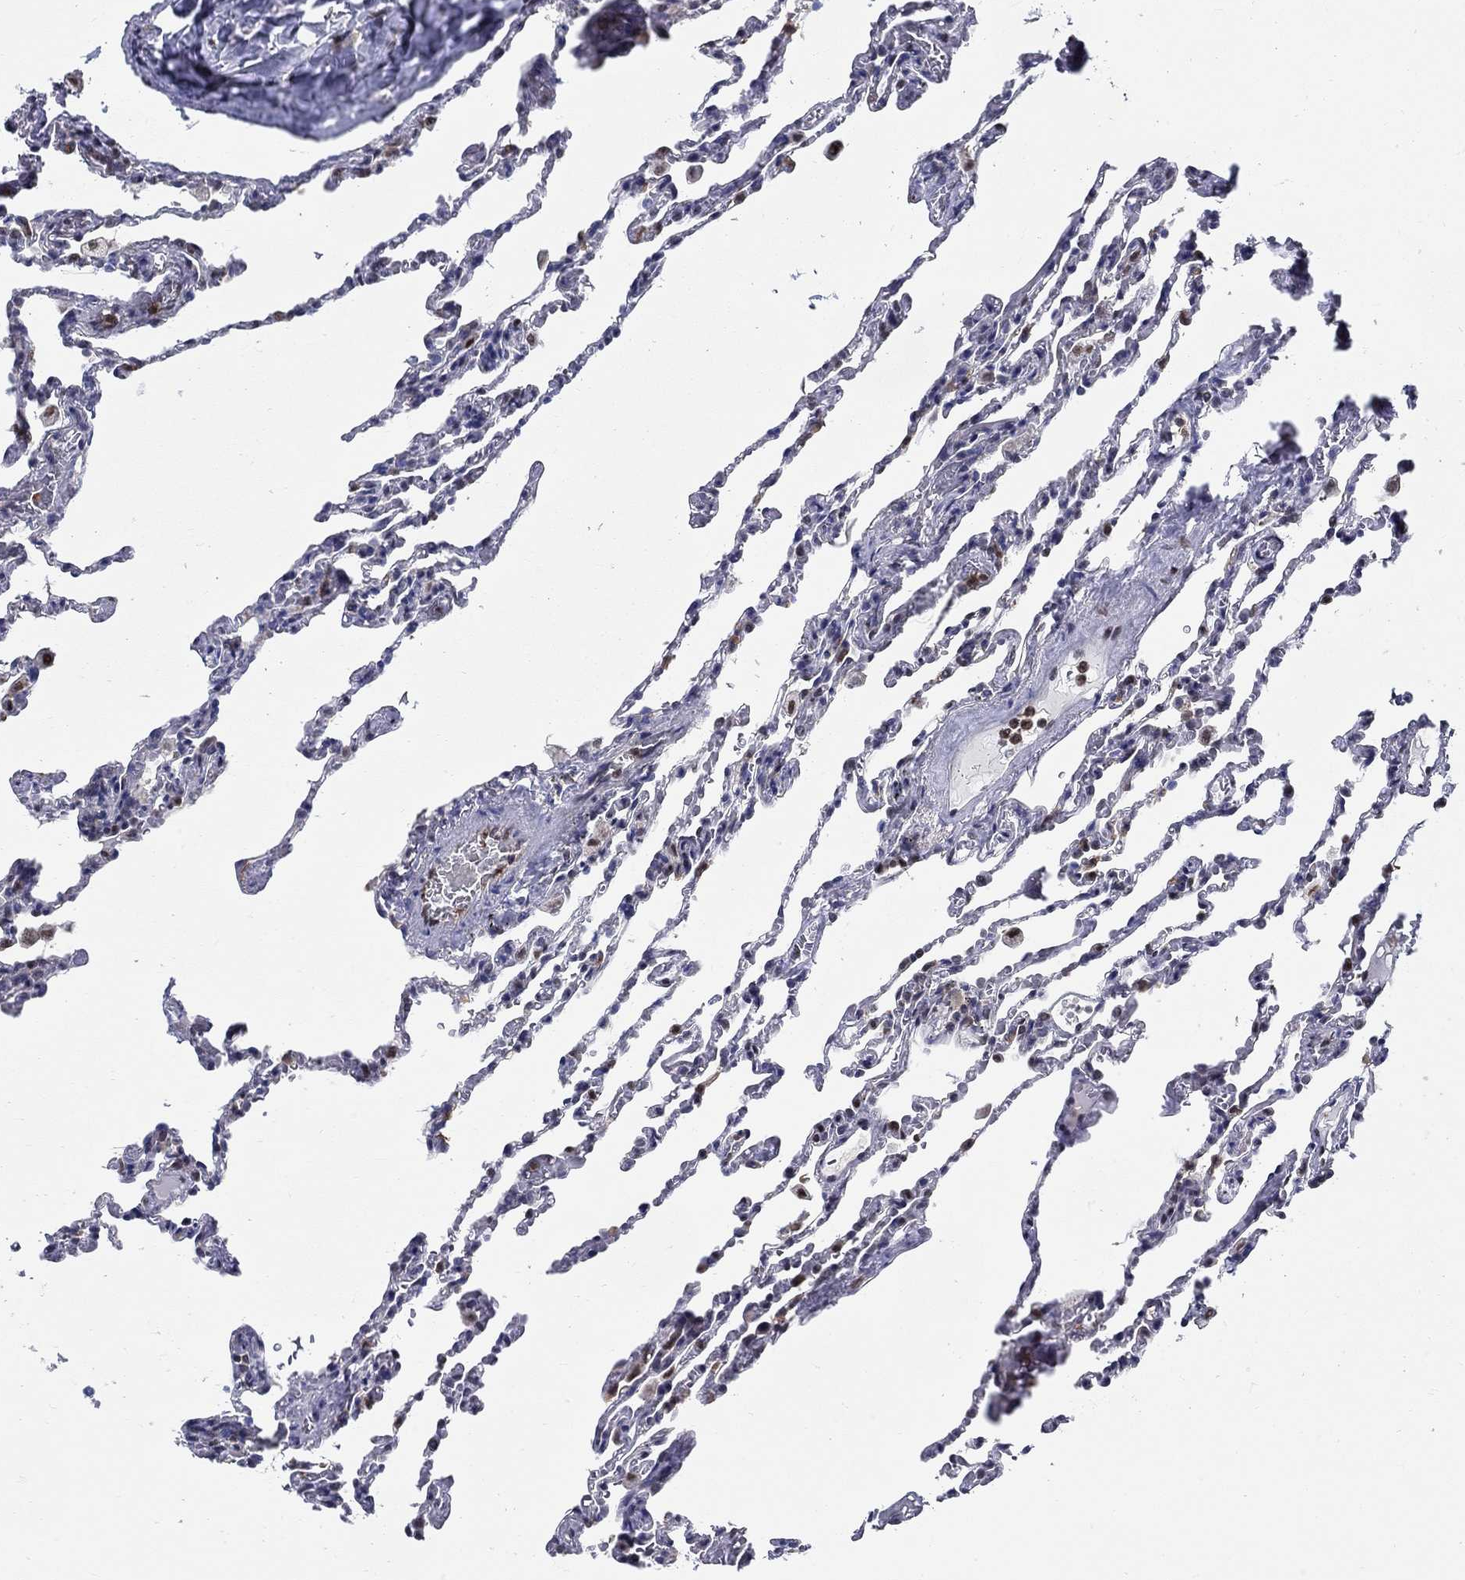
{"staining": {"intensity": "strong", "quantity": "<25%", "location": "nuclear"}, "tissue": "lung", "cell_type": "Alveolar cells", "image_type": "normal", "snomed": [{"axis": "morphology", "description": "Normal tissue, NOS"}, {"axis": "topography", "description": "Lung"}], "caption": "The histopathology image displays immunohistochemical staining of unremarkable lung. There is strong nuclear staining is seen in approximately <25% of alveolar cells.", "gene": "ZNF594", "patient": {"sex": "female", "age": 43}}